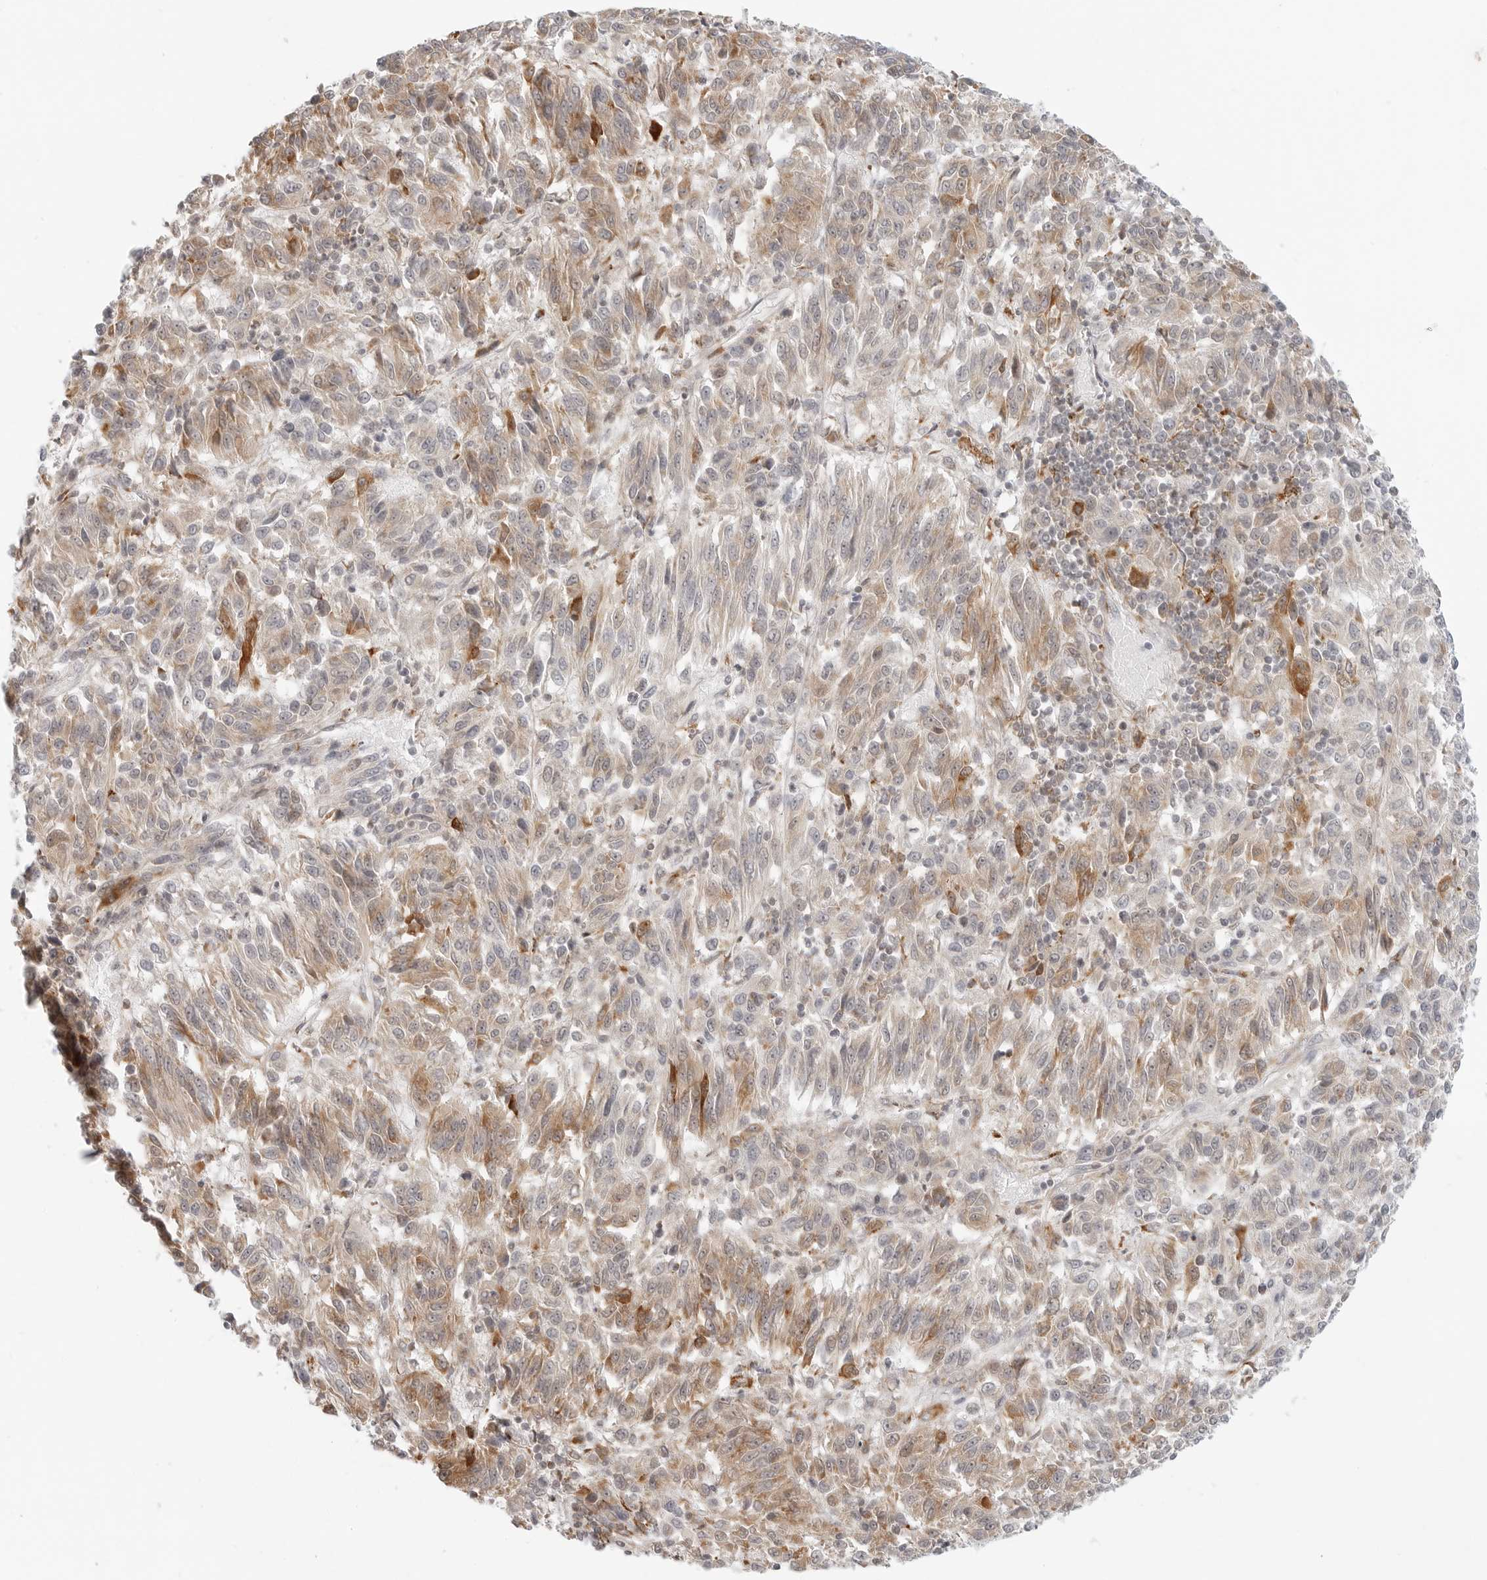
{"staining": {"intensity": "moderate", "quantity": ">75%", "location": "cytoplasmic/membranous"}, "tissue": "melanoma", "cell_type": "Tumor cells", "image_type": "cancer", "snomed": [{"axis": "morphology", "description": "Malignant melanoma, Metastatic site"}, {"axis": "topography", "description": "Lung"}], "caption": "Protein expression analysis of malignant melanoma (metastatic site) shows moderate cytoplasmic/membranous expression in about >75% of tumor cells.", "gene": "C1QTNF1", "patient": {"sex": "male", "age": 64}}